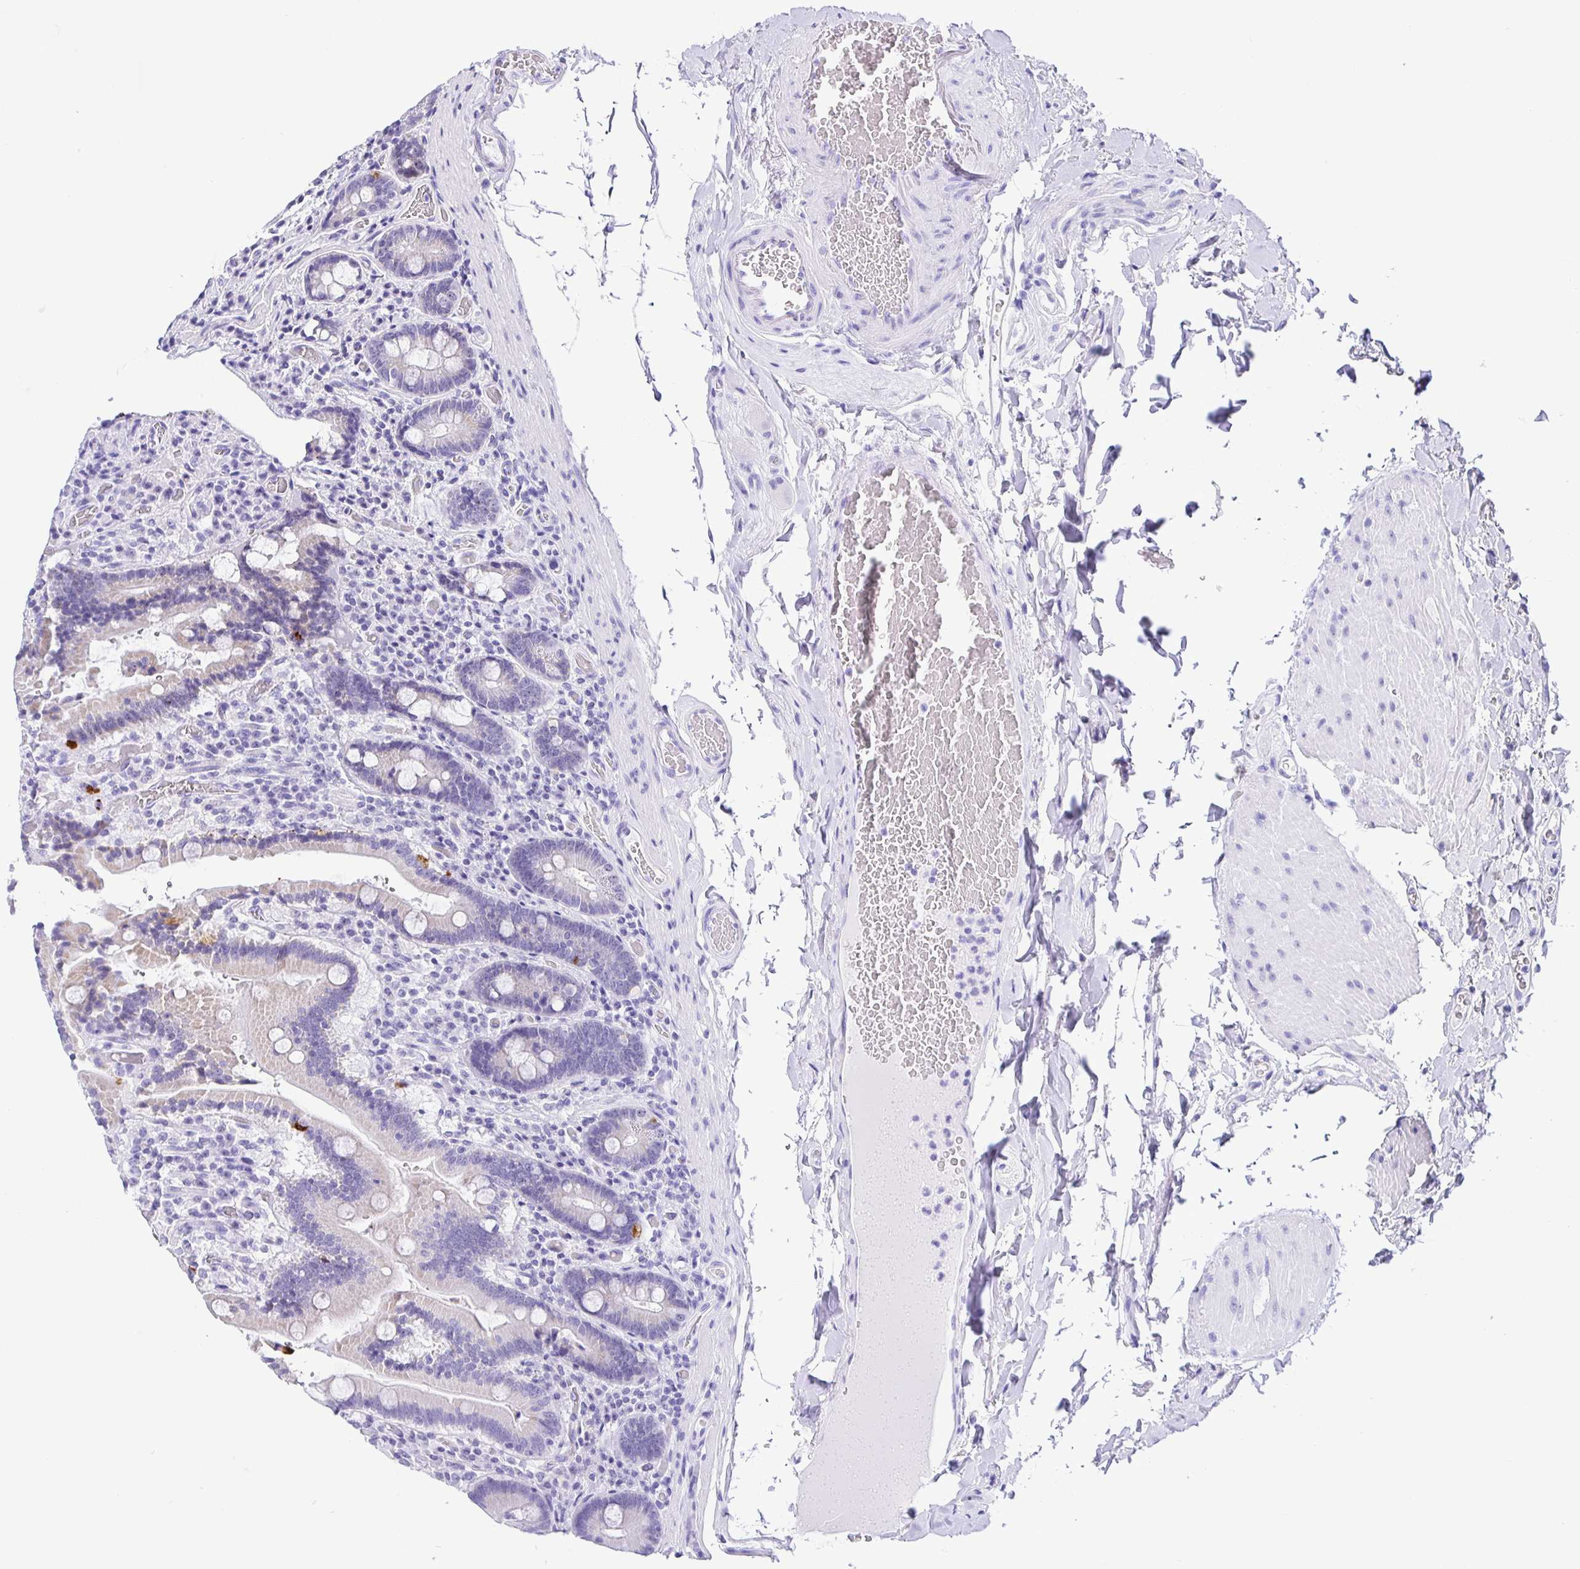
{"staining": {"intensity": "strong", "quantity": "<25%", "location": "cytoplasmic/membranous"}, "tissue": "duodenum", "cell_type": "Glandular cells", "image_type": "normal", "snomed": [{"axis": "morphology", "description": "Normal tissue, NOS"}, {"axis": "topography", "description": "Duodenum"}], "caption": "Glandular cells show strong cytoplasmic/membranous expression in approximately <25% of cells in normal duodenum. The protein is stained brown, and the nuclei are stained in blue (DAB (3,3'-diaminobenzidine) IHC with brightfield microscopy, high magnification).", "gene": "PRAMEF18", "patient": {"sex": "female", "age": 62}}